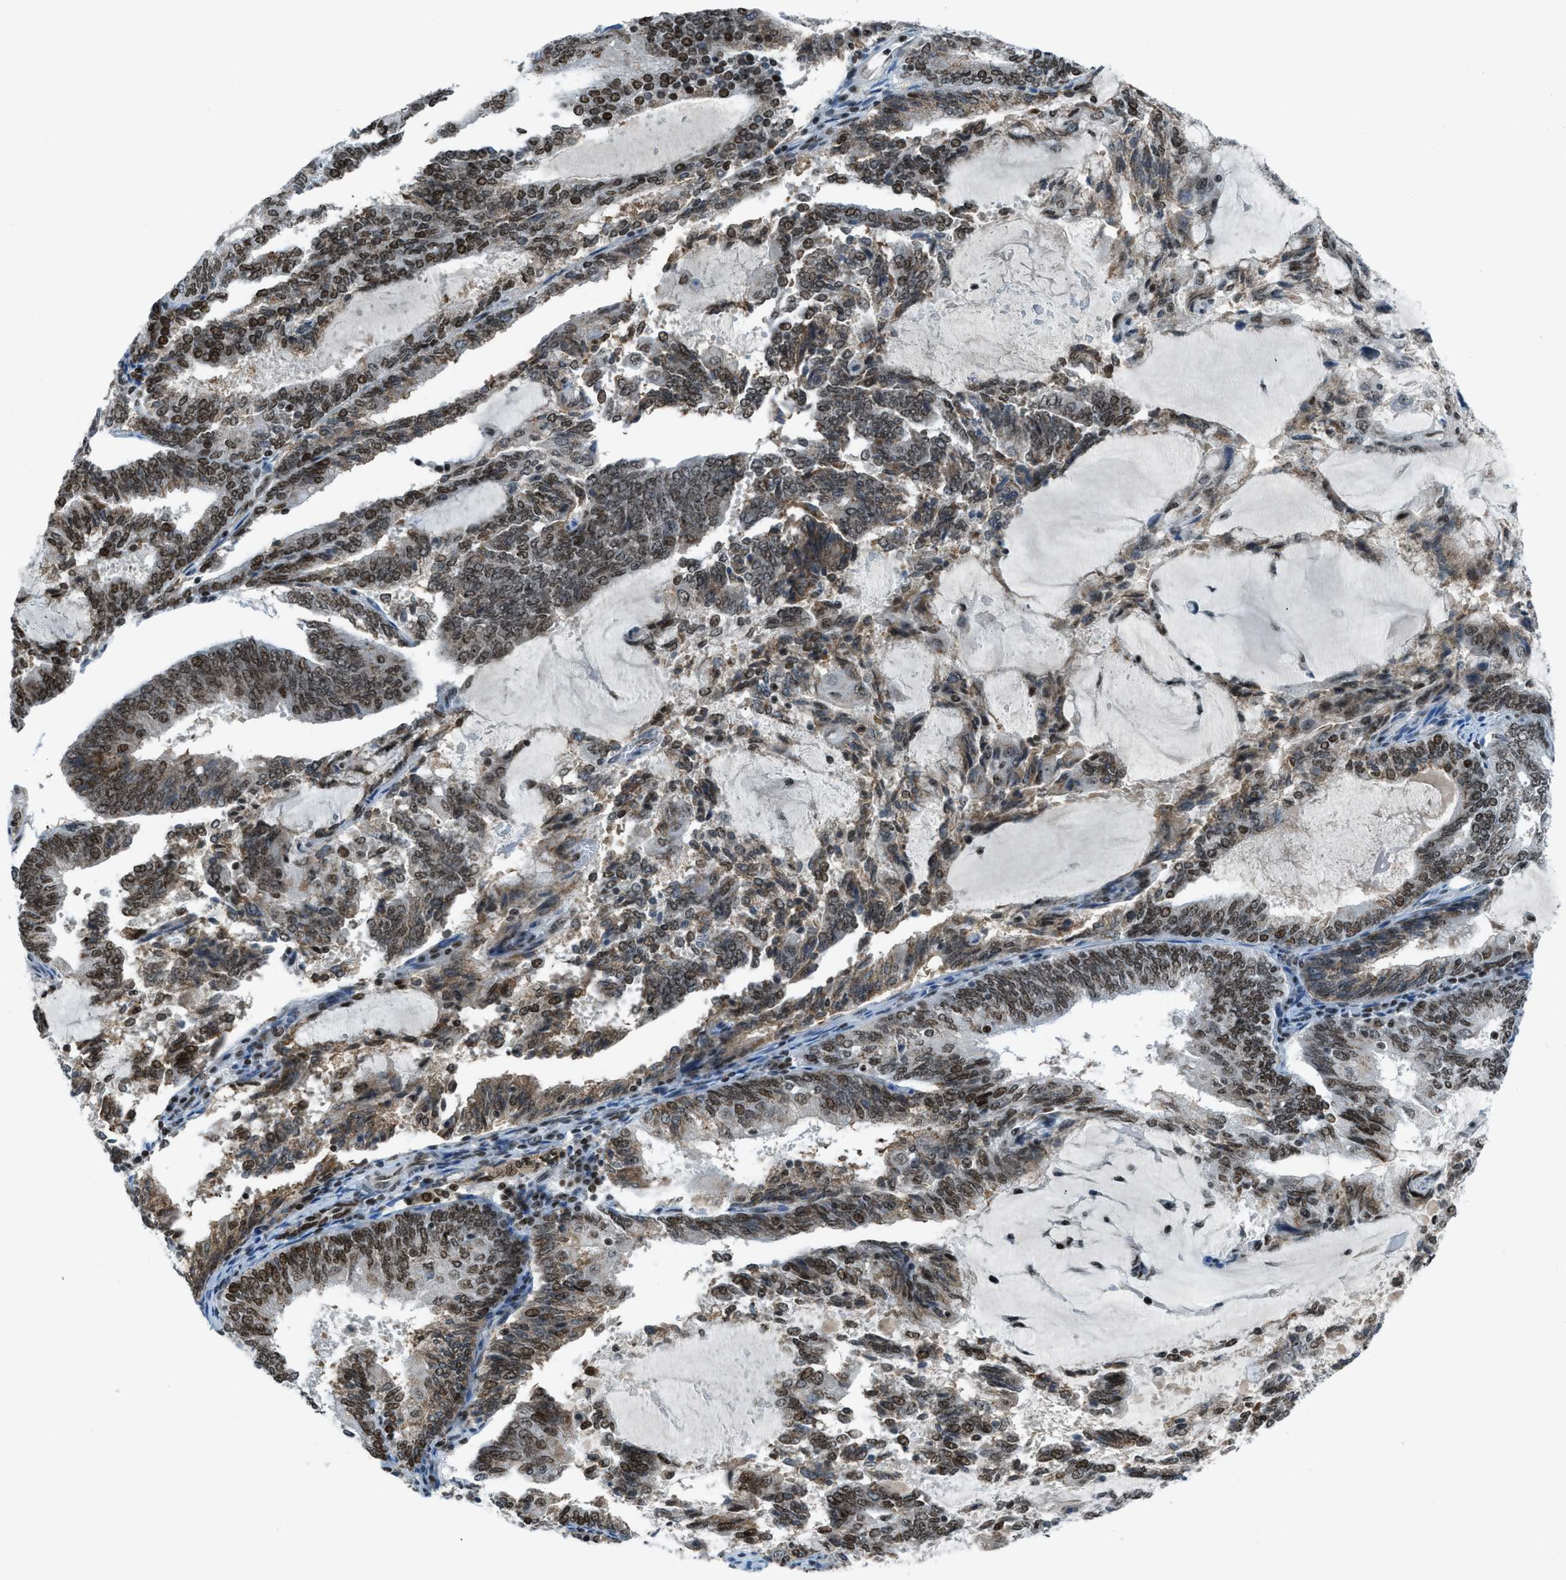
{"staining": {"intensity": "strong", "quantity": ">75%", "location": "cytoplasmic/membranous,nuclear"}, "tissue": "endometrial cancer", "cell_type": "Tumor cells", "image_type": "cancer", "snomed": [{"axis": "morphology", "description": "Adenocarcinoma, NOS"}, {"axis": "topography", "description": "Endometrium"}], "caption": "Brown immunohistochemical staining in human adenocarcinoma (endometrial) shows strong cytoplasmic/membranous and nuclear expression in about >75% of tumor cells.", "gene": "RAD51B", "patient": {"sex": "female", "age": 81}}